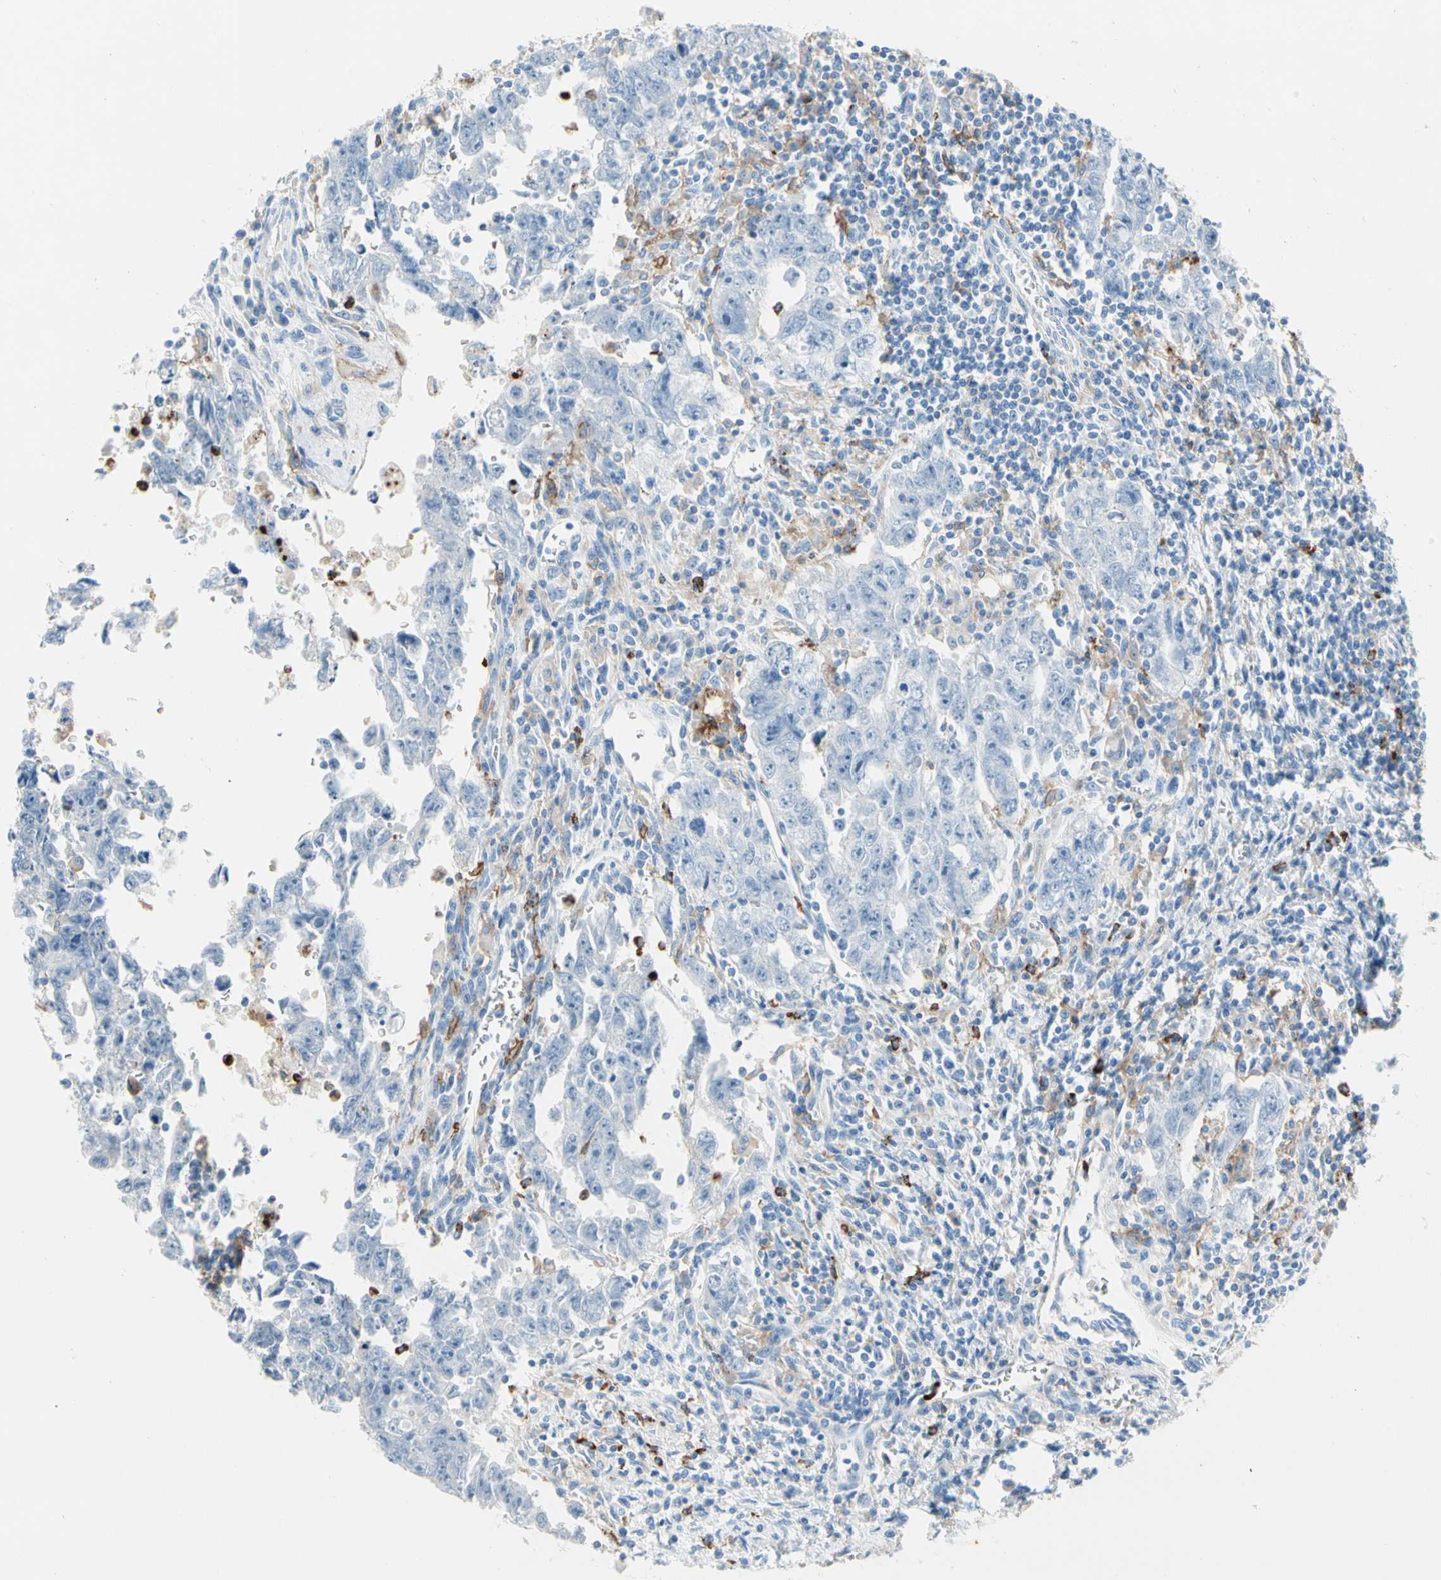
{"staining": {"intensity": "negative", "quantity": "none", "location": "none"}, "tissue": "testis cancer", "cell_type": "Tumor cells", "image_type": "cancer", "snomed": [{"axis": "morphology", "description": "Carcinoma, Embryonal, NOS"}, {"axis": "topography", "description": "Testis"}], "caption": "High magnification brightfield microscopy of testis cancer stained with DAB (brown) and counterstained with hematoxylin (blue): tumor cells show no significant staining. Nuclei are stained in blue.", "gene": "CLEC4A", "patient": {"sex": "male", "age": 28}}